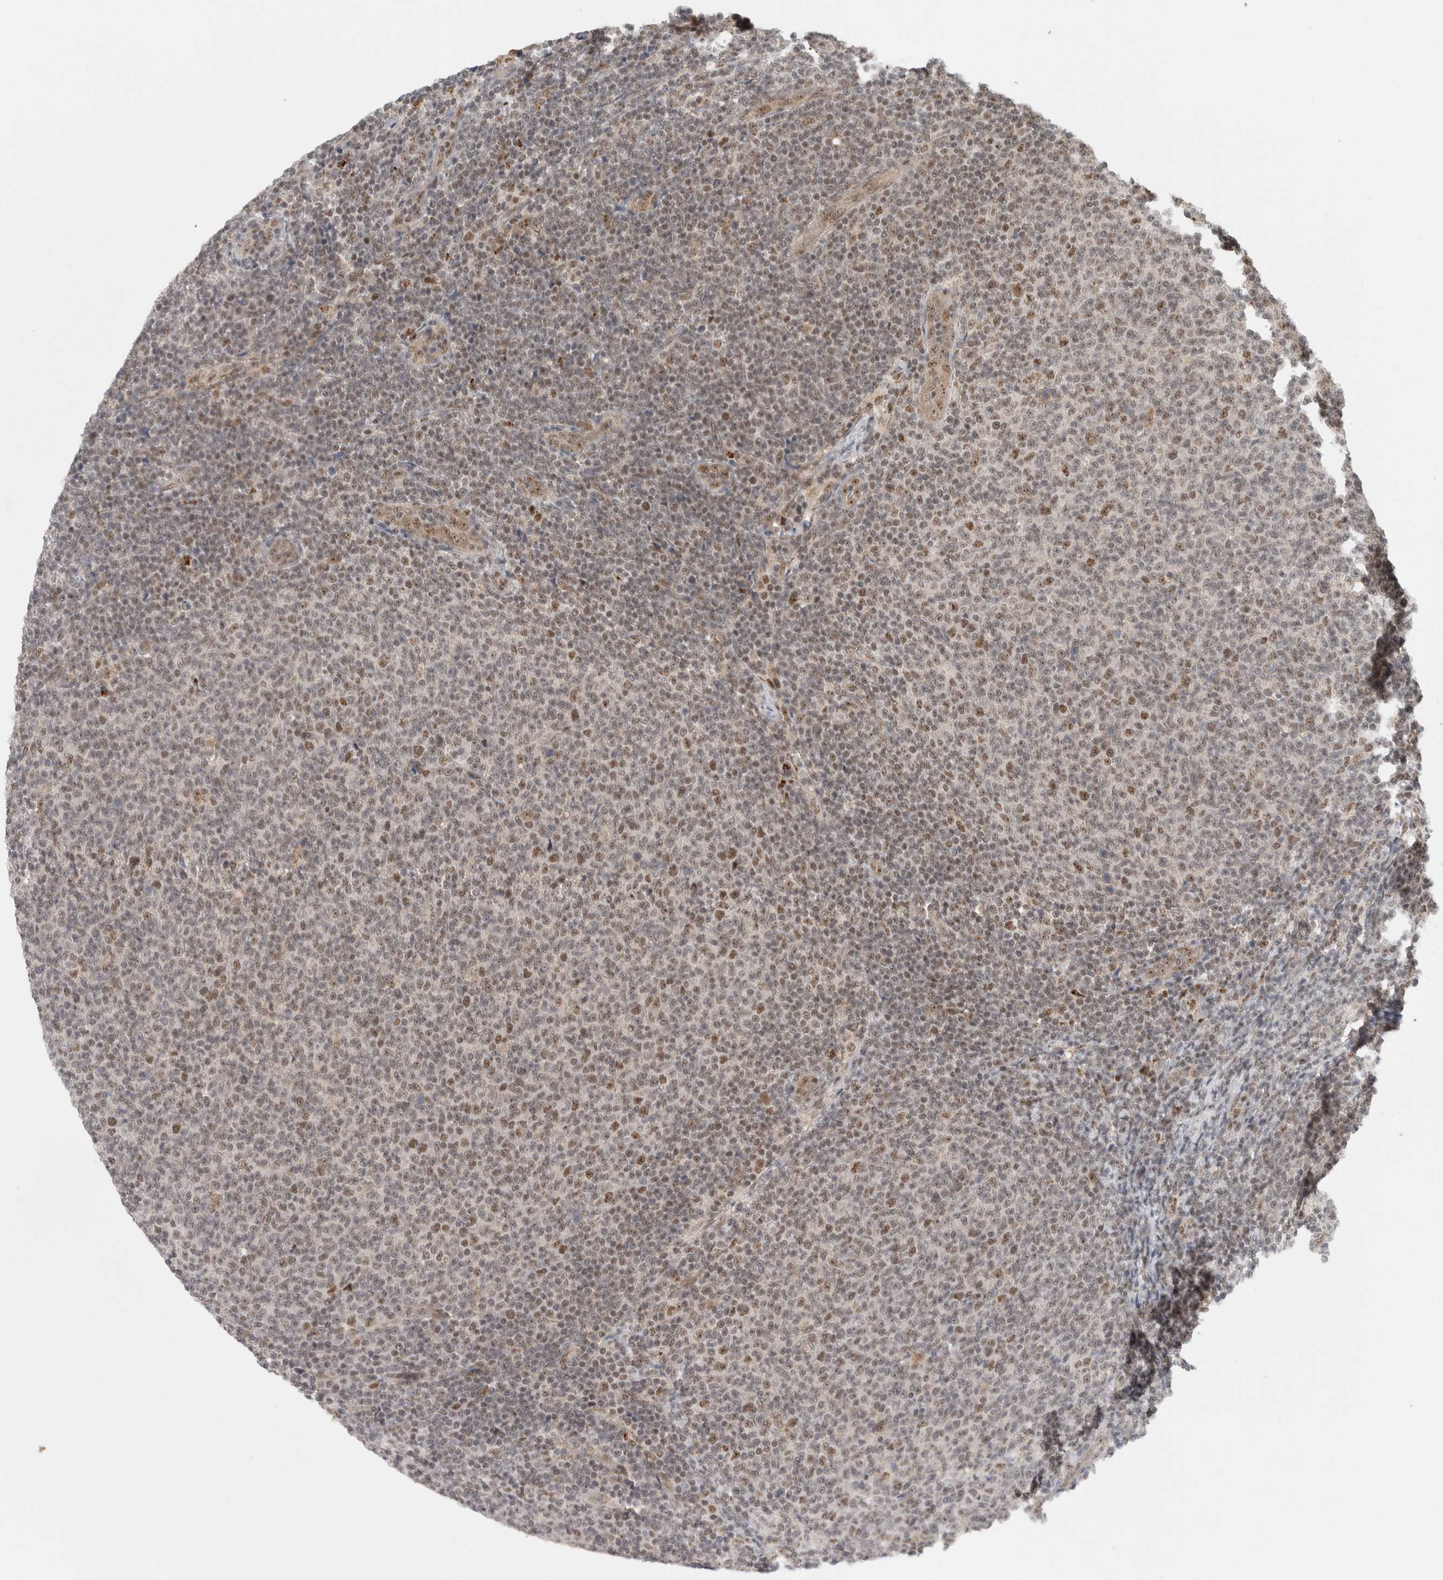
{"staining": {"intensity": "weak", "quantity": ">75%", "location": "nuclear"}, "tissue": "lymphoma", "cell_type": "Tumor cells", "image_type": "cancer", "snomed": [{"axis": "morphology", "description": "Malignant lymphoma, non-Hodgkin's type, Low grade"}, {"axis": "topography", "description": "Lymph node"}], "caption": "Protein positivity by immunohistochemistry (IHC) displays weak nuclear expression in about >75% of tumor cells in lymphoma.", "gene": "MPHOSPH6", "patient": {"sex": "male", "age": 66}}